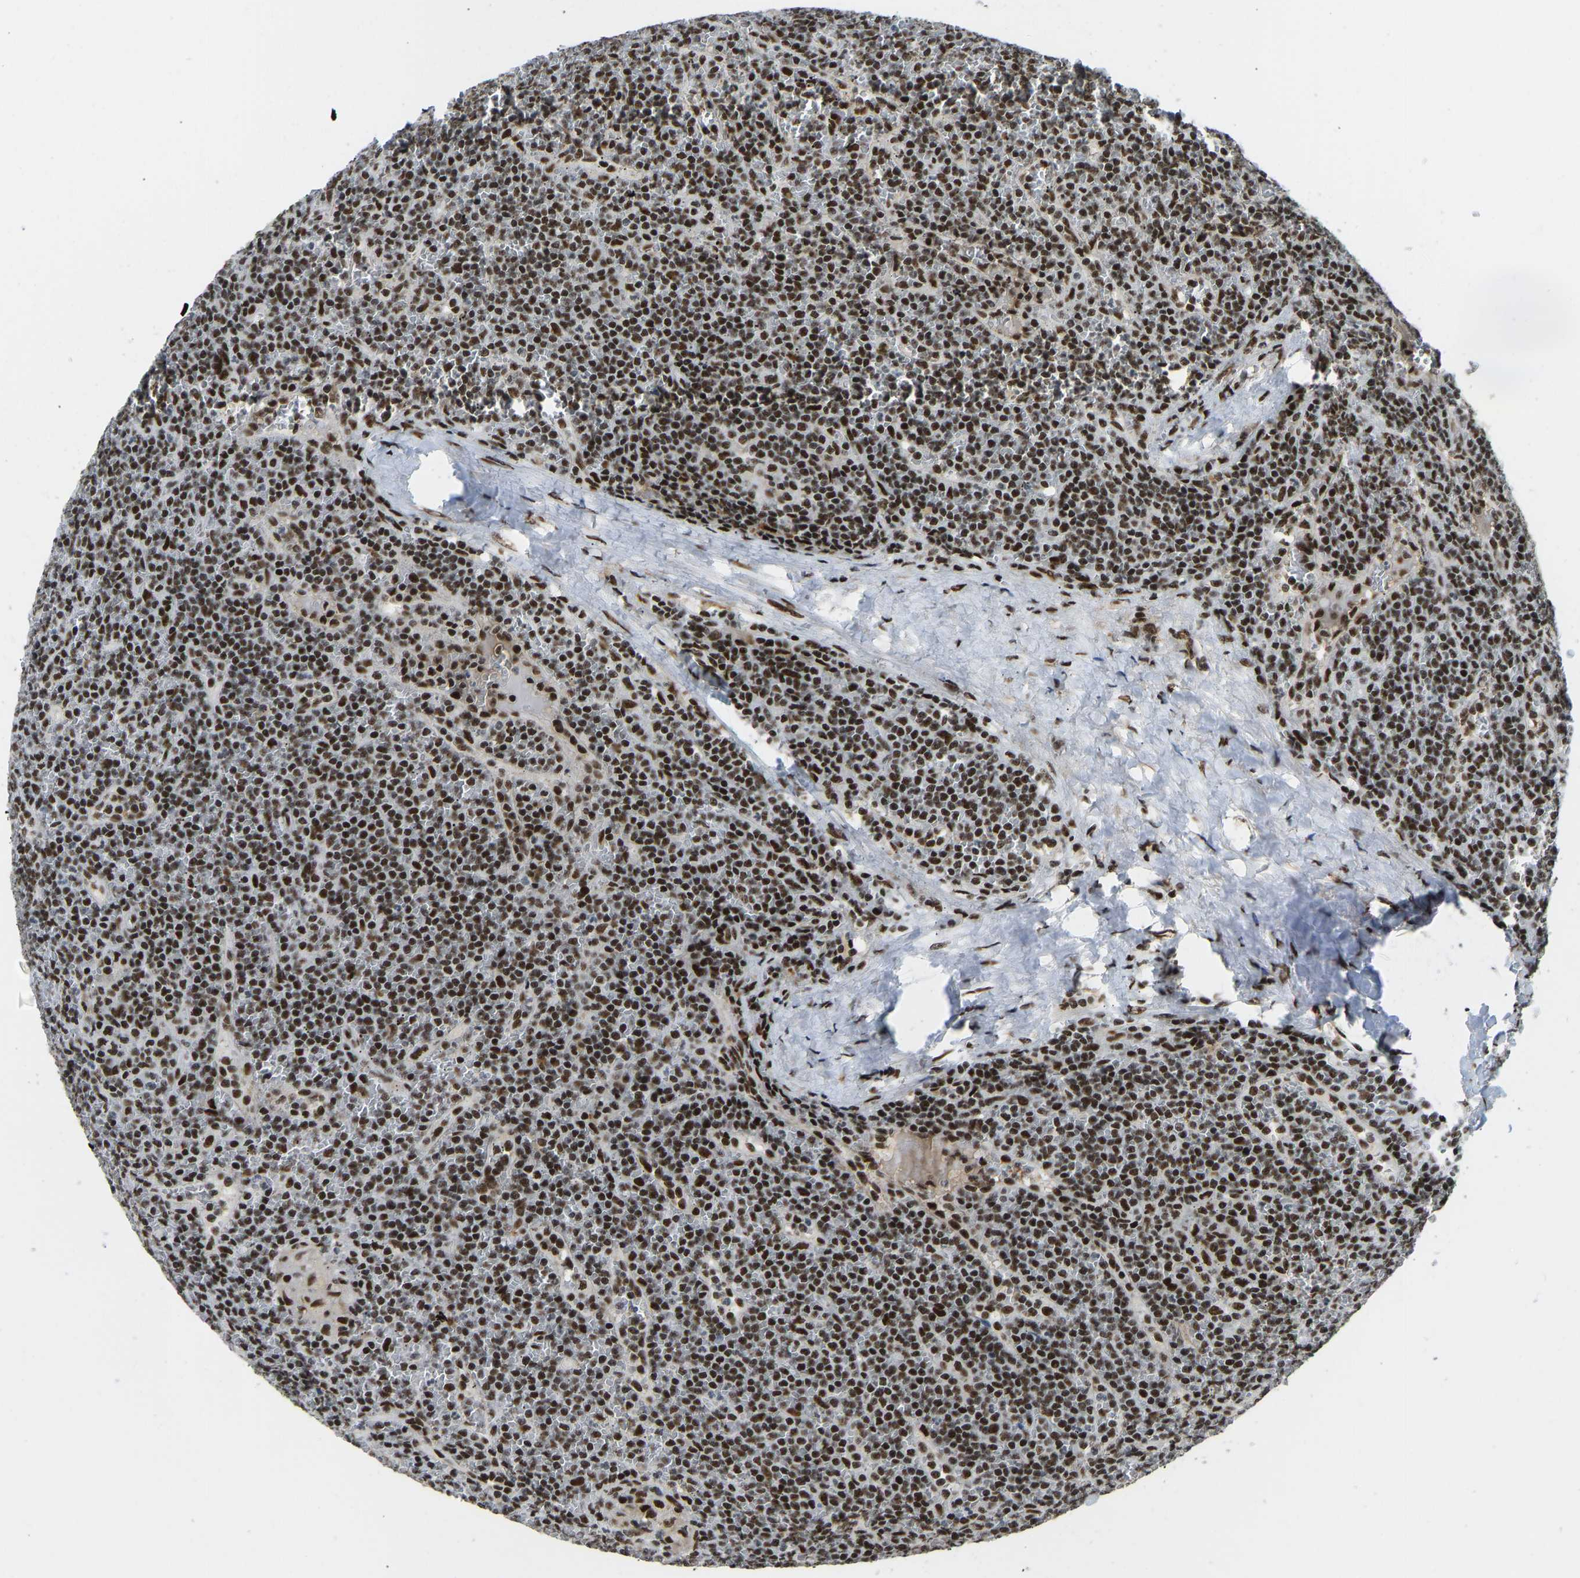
{"staining": {"intensity": "strong", "quantity": ">75%", "location": "nuclear"}, "tissue": "lymphoma", "cell_type": "Tumor cells", "image_type": "cancer", "snomed": [{"axis": "morphology", "description": "Malignant lymphoma, non-Hodgkin's type, Low grade"}, {"axis": "topography", "description": "Spleen"}], "caption": "A photomicrograph of human low-grade malignant lymphoma, non-Hodgkin's type stained for a protein shows strong nuclear brown staining in tumor cells.", "gene": "FOXK1", "patient": {"sex": "female", "age": 19}}